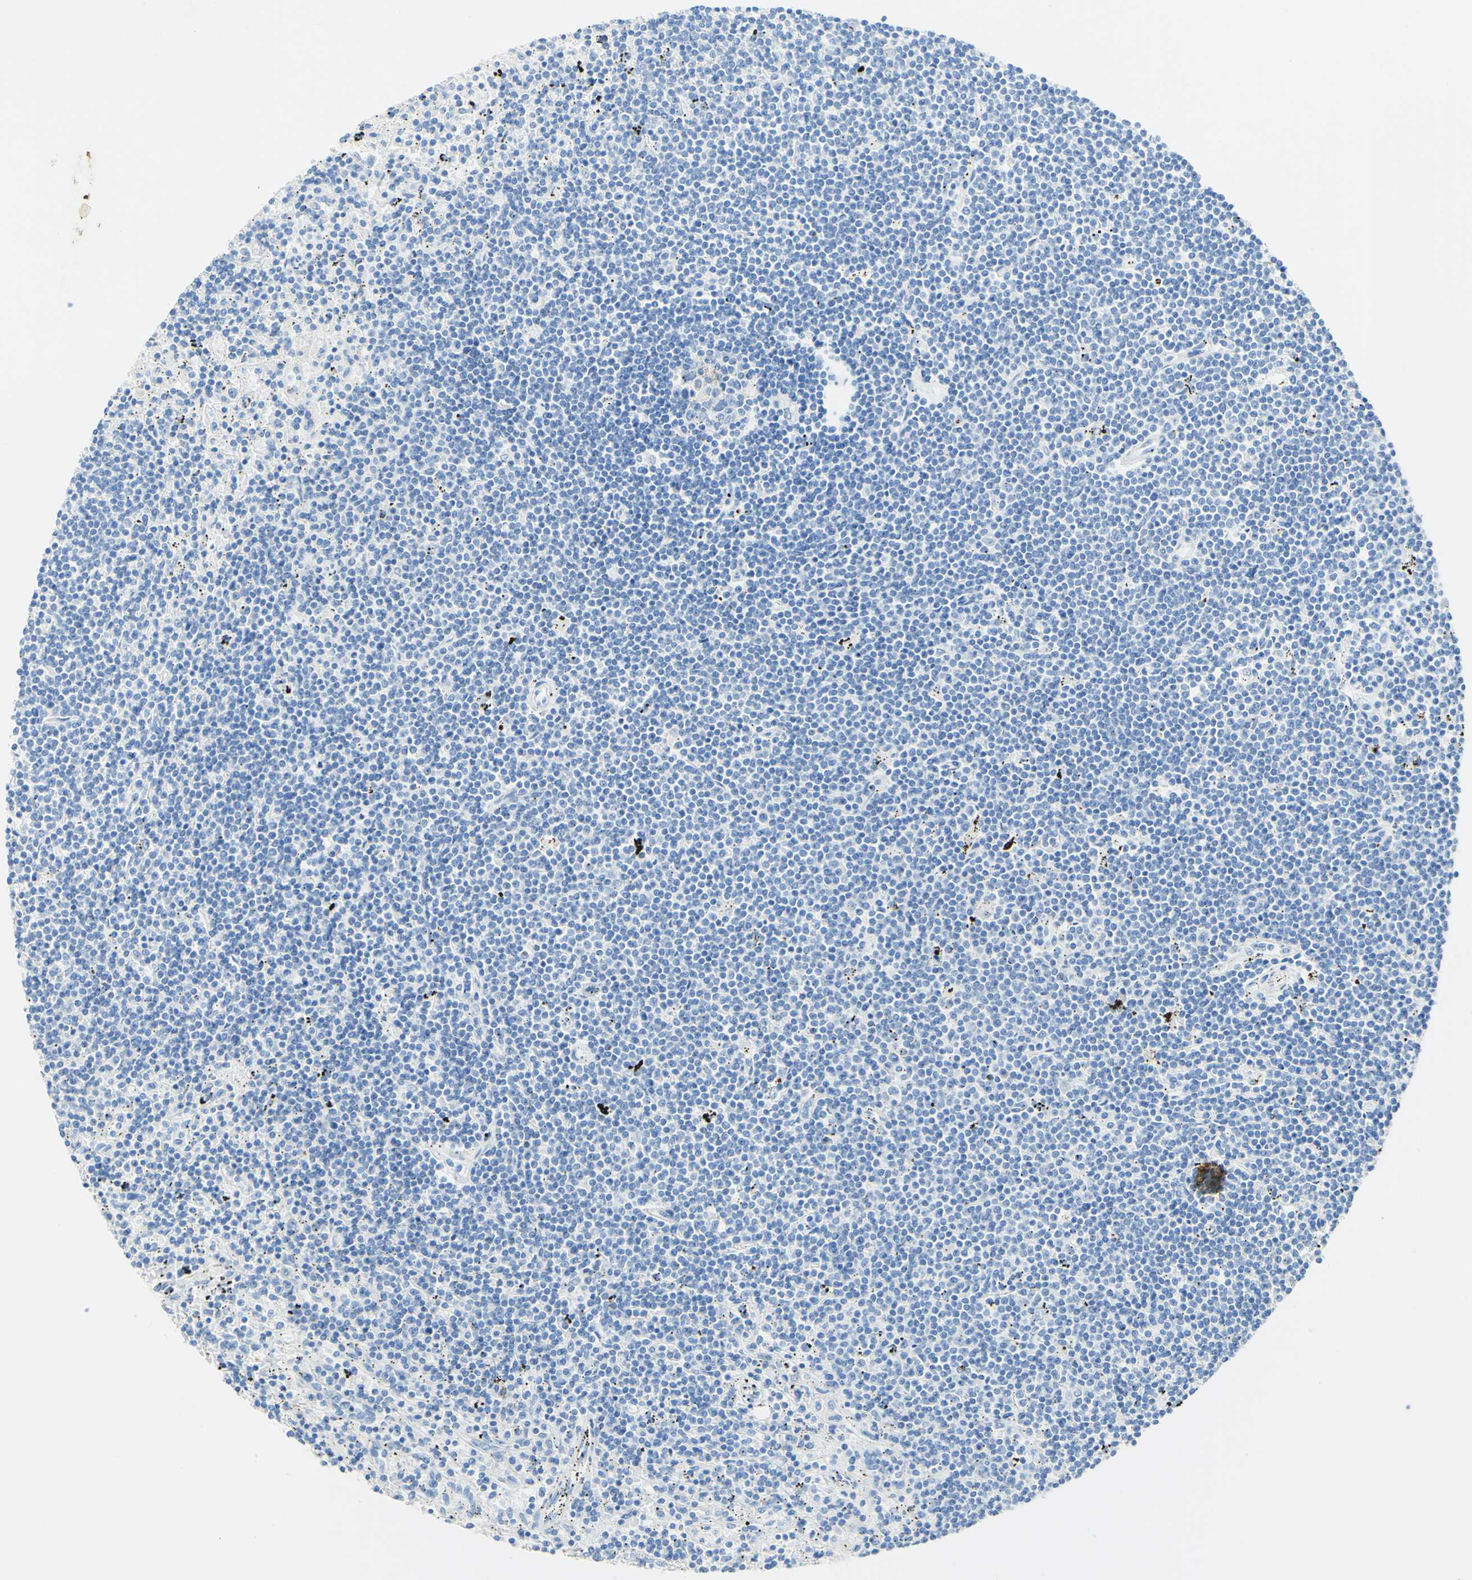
{"staining": {"intensity": "negative", "quantity": "none", "location": "none"}, "tissue": "lymphoma", "cell_type": "Tumor cells", "image_type": "cancer", "snomed": [{"axis": "morphology", "description": "Malignant lymphoma, non-Hodgkin's type, Low grade"}, {"axis": "topography", "description": "Spleen"}], "caption": "Lymphoma was stained to show a protein in brown. There is no significant positivity in tumor cells. (Immunohistochemistry, brightfield microscopy, high magnification).", "gene": "PIGR", "patient": {"sex": "male", "age": 76}}